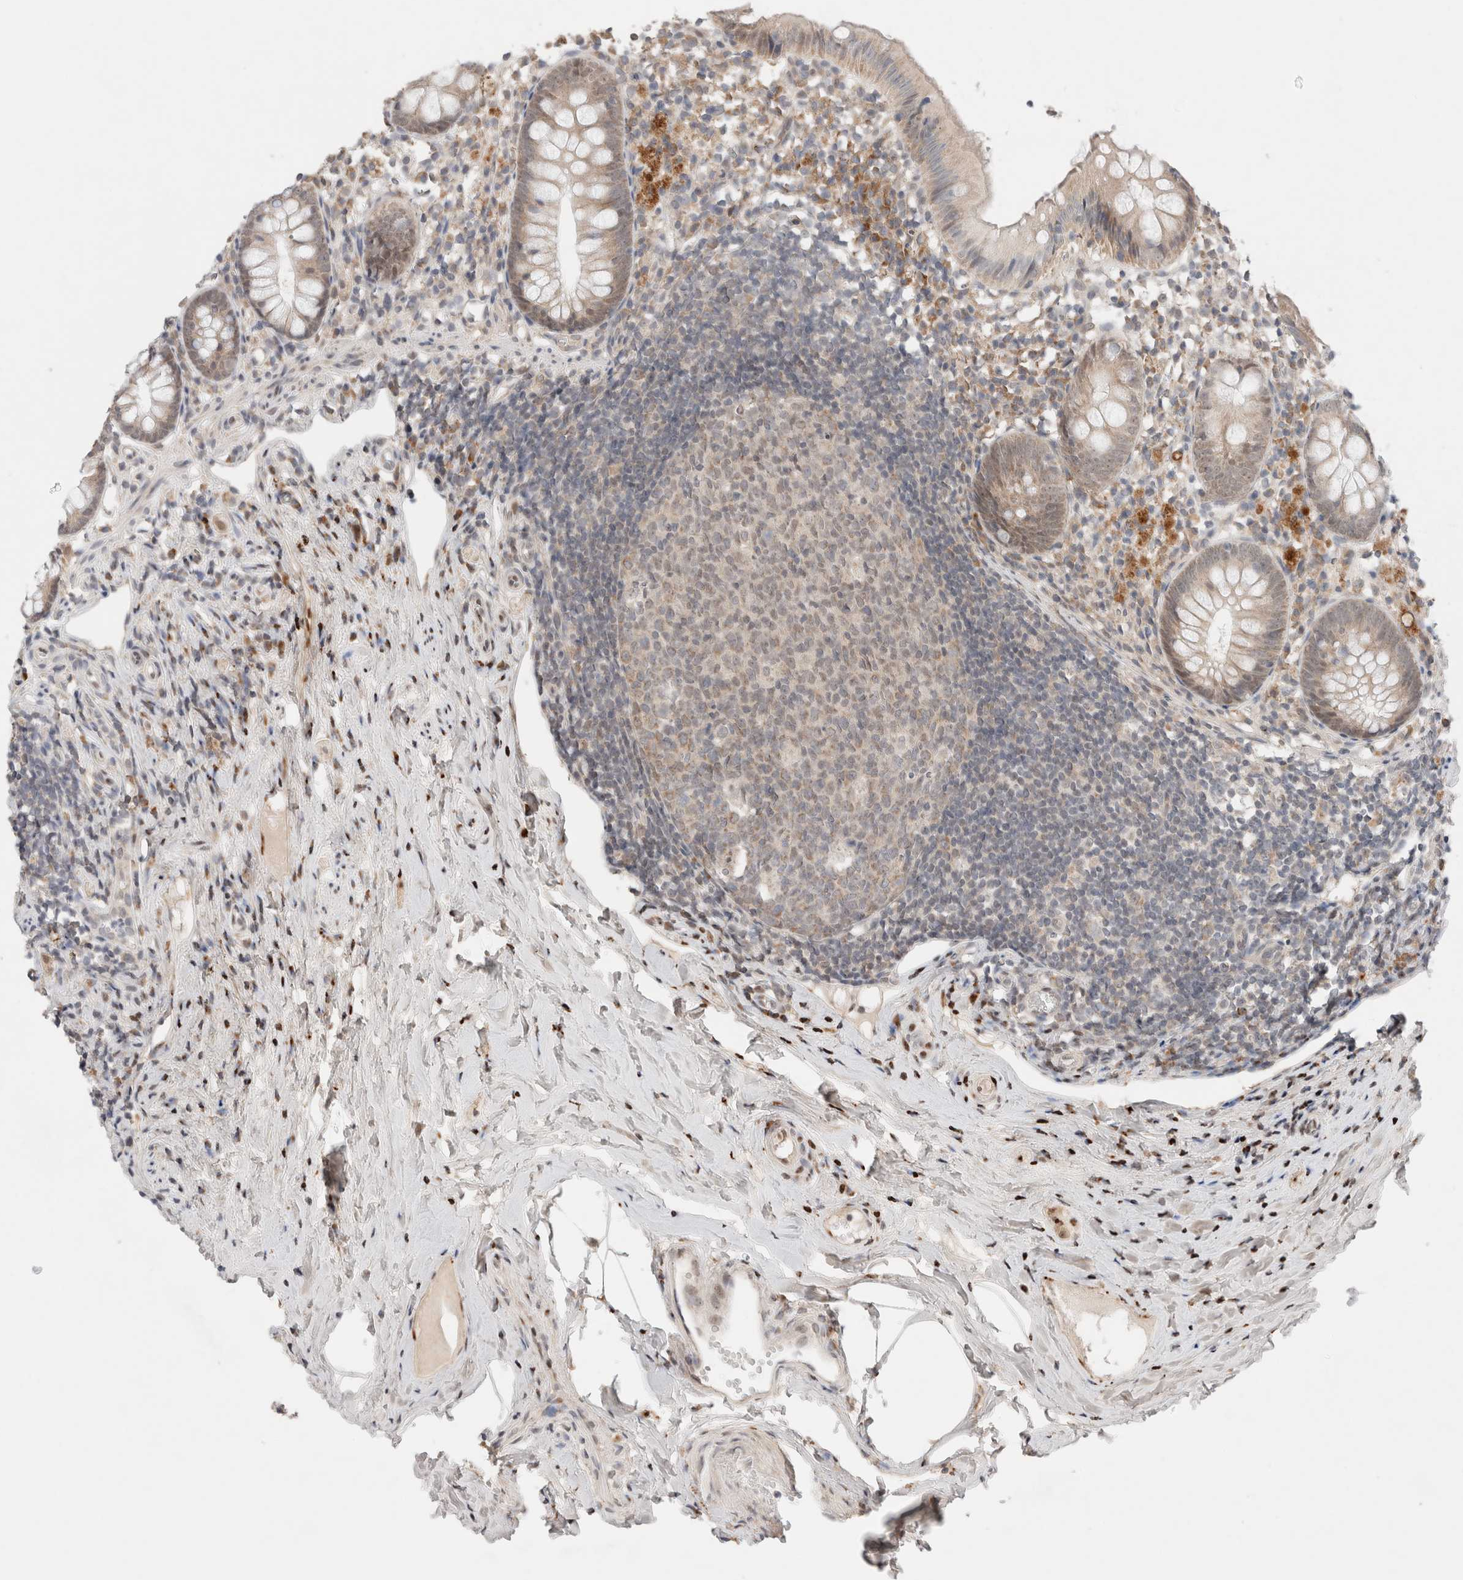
{"staining": {"intensity": "moderate", "quantity": ">75%", "location": "cytoplasmic/membranous"}, "tissue": "appendix", "cell_type": "Glandular cells", "image_type": "normal", "snomed": [{"axis": "morphology", "description": "Normal tissue, NOS"}, {"axis": "topography", "description": "Appendix"}], "caption": "This photomicrograph shows immunohistochemistry (IHC) staining of benign human appendix, with medium moderate cytoplasmic/membranous staining in about >75% of glandular cells.", "gene": "ERI3", "patient": {"sex": "female", "age": 20}}